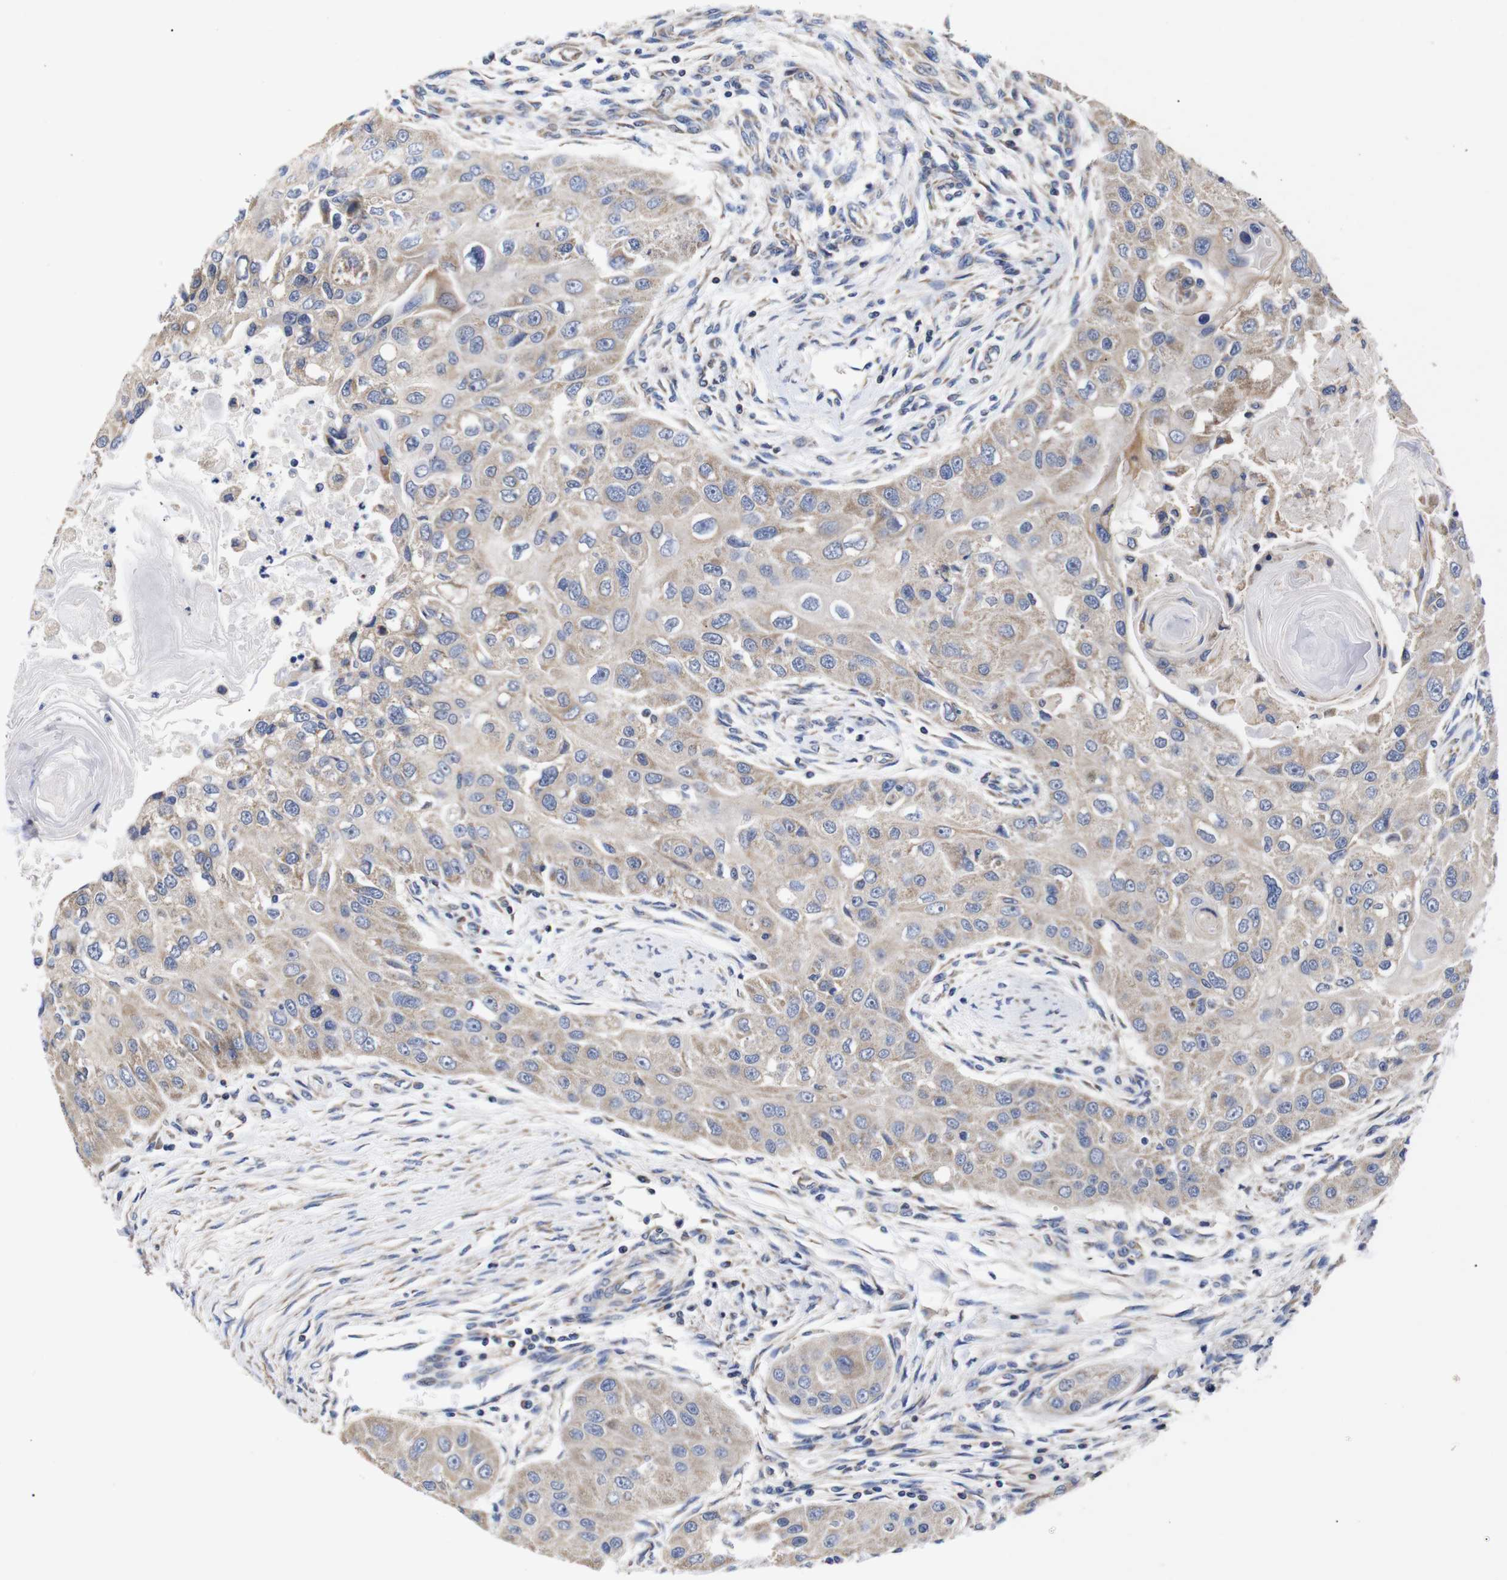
{"staining": {"intensity": "weak", "quantity": ">75%", "location": "cytoplasmic/membranous"}, "tissue": "head and neck cancer", "cell_type": "Tumor cells", "image_type": "cancer", "snomed": [{"axis": "morphology", "description": "Normal tissue, NOS"}, {"axis": "morphology", "description": "Squamous cell carcinoma, NOS"}, {"axis": "topography", "description": "Skeletal muscle"}, {"axis": "topography", "description": "Head-Neck"}], "caption": "Immunohistochemical staining of human head and neck cancer demonstrates weak cytoplasmic/membranous protein staining in about >75% of tumor cells.", "gene": "OPN3", "patient": {"sex": "male", "age": 51}}